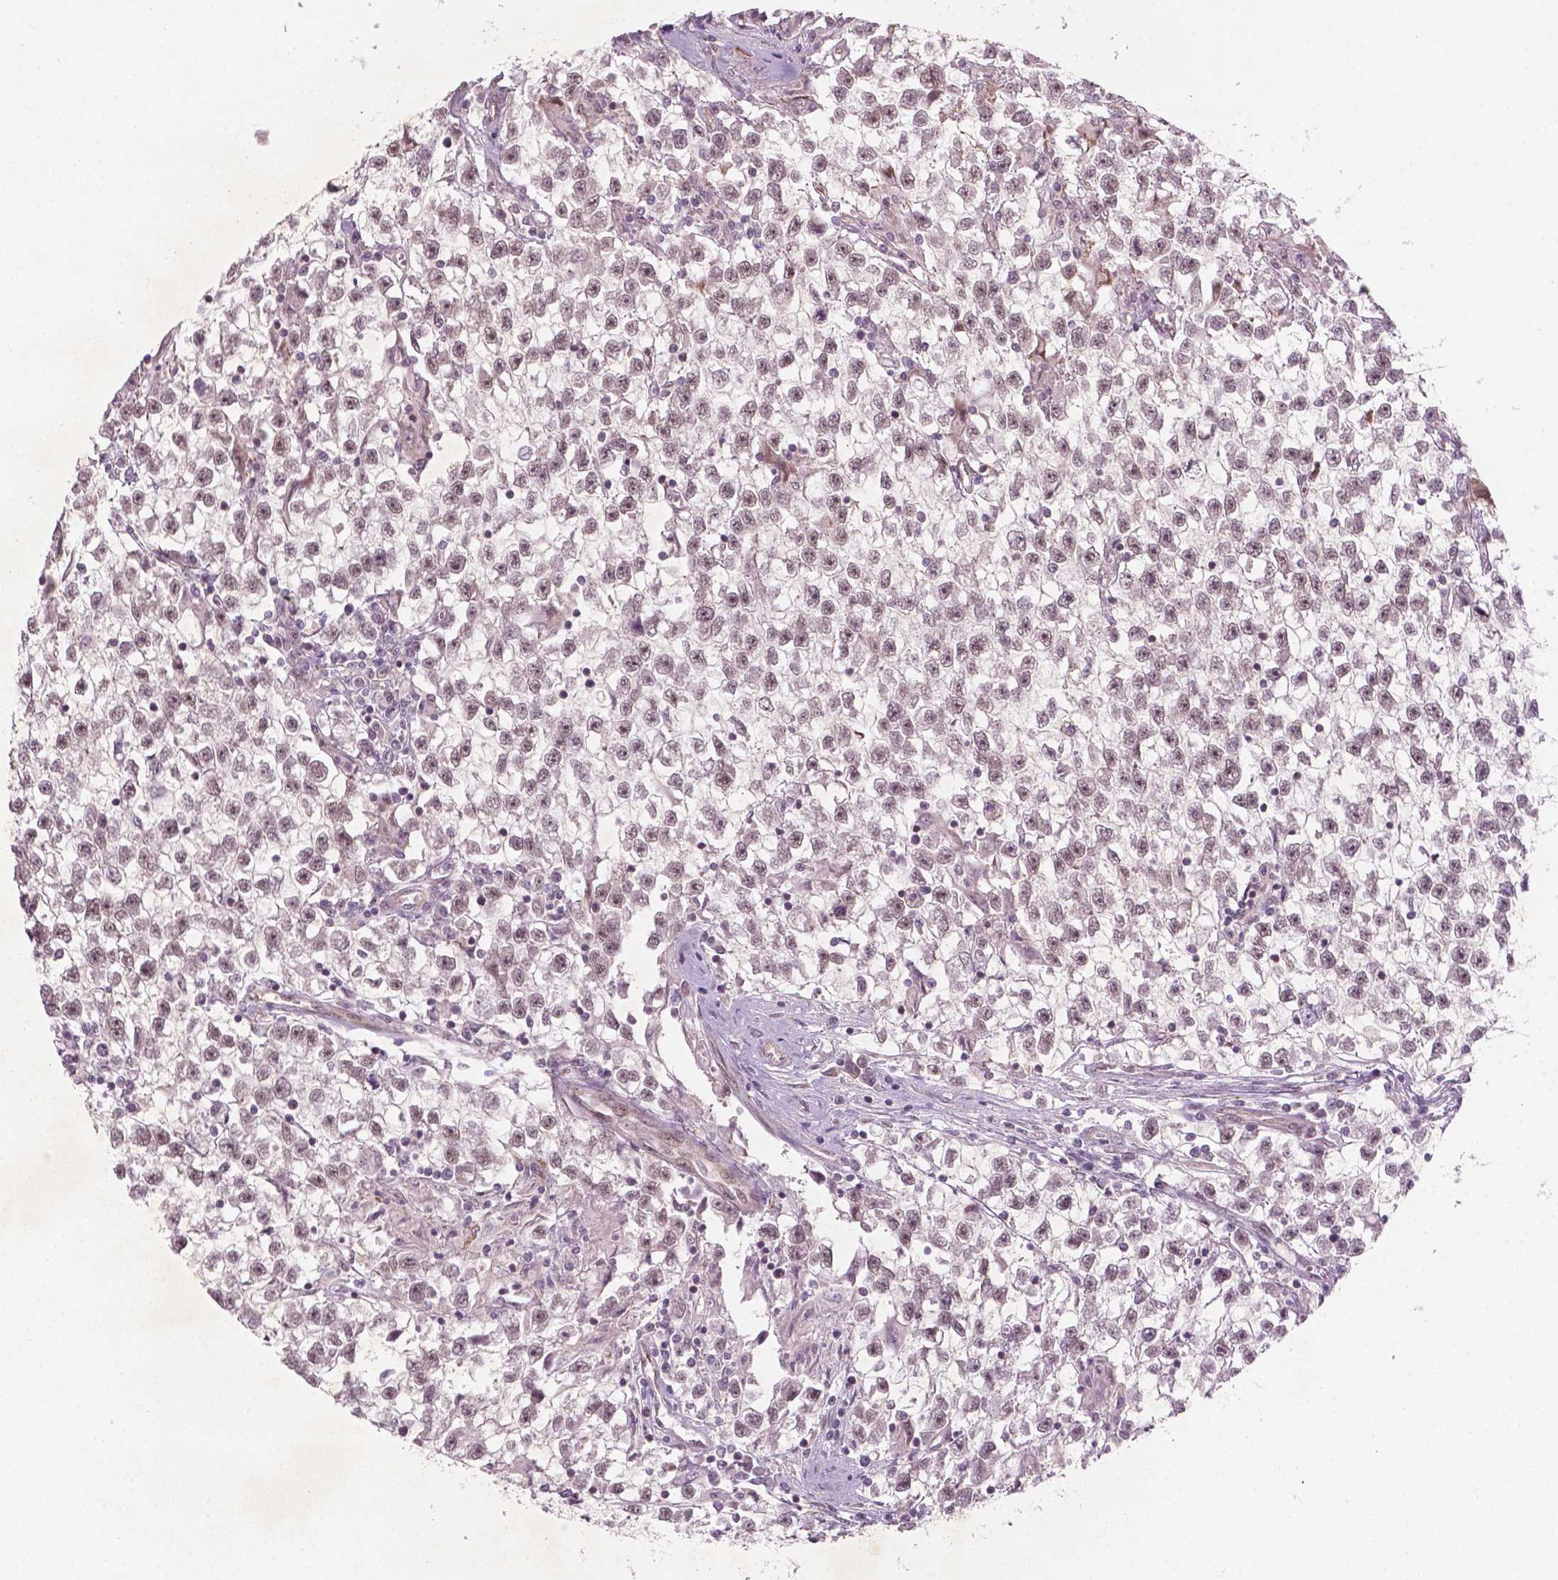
{"staining": {"intensity": "weak", "quantity": ">75%", "location": "nuclear"}, "tissue": "testis cancer", "cell_type": "Tumor cells", "image_type": "cancer", "snomed": [{"axis": "morphology", "description": "Seminoma, NOS"}, {"axis": "topography", "description": "Testis"}], "caption": "Immunohistochemistry (IHC) histopathology image of human testis cancer stained for a protein (brown), which shows low levels of weak nuclear expression in about >75% of tumor cells.", "gene": "NFAT5", "patient": {"sex": "male", "age": 31}}